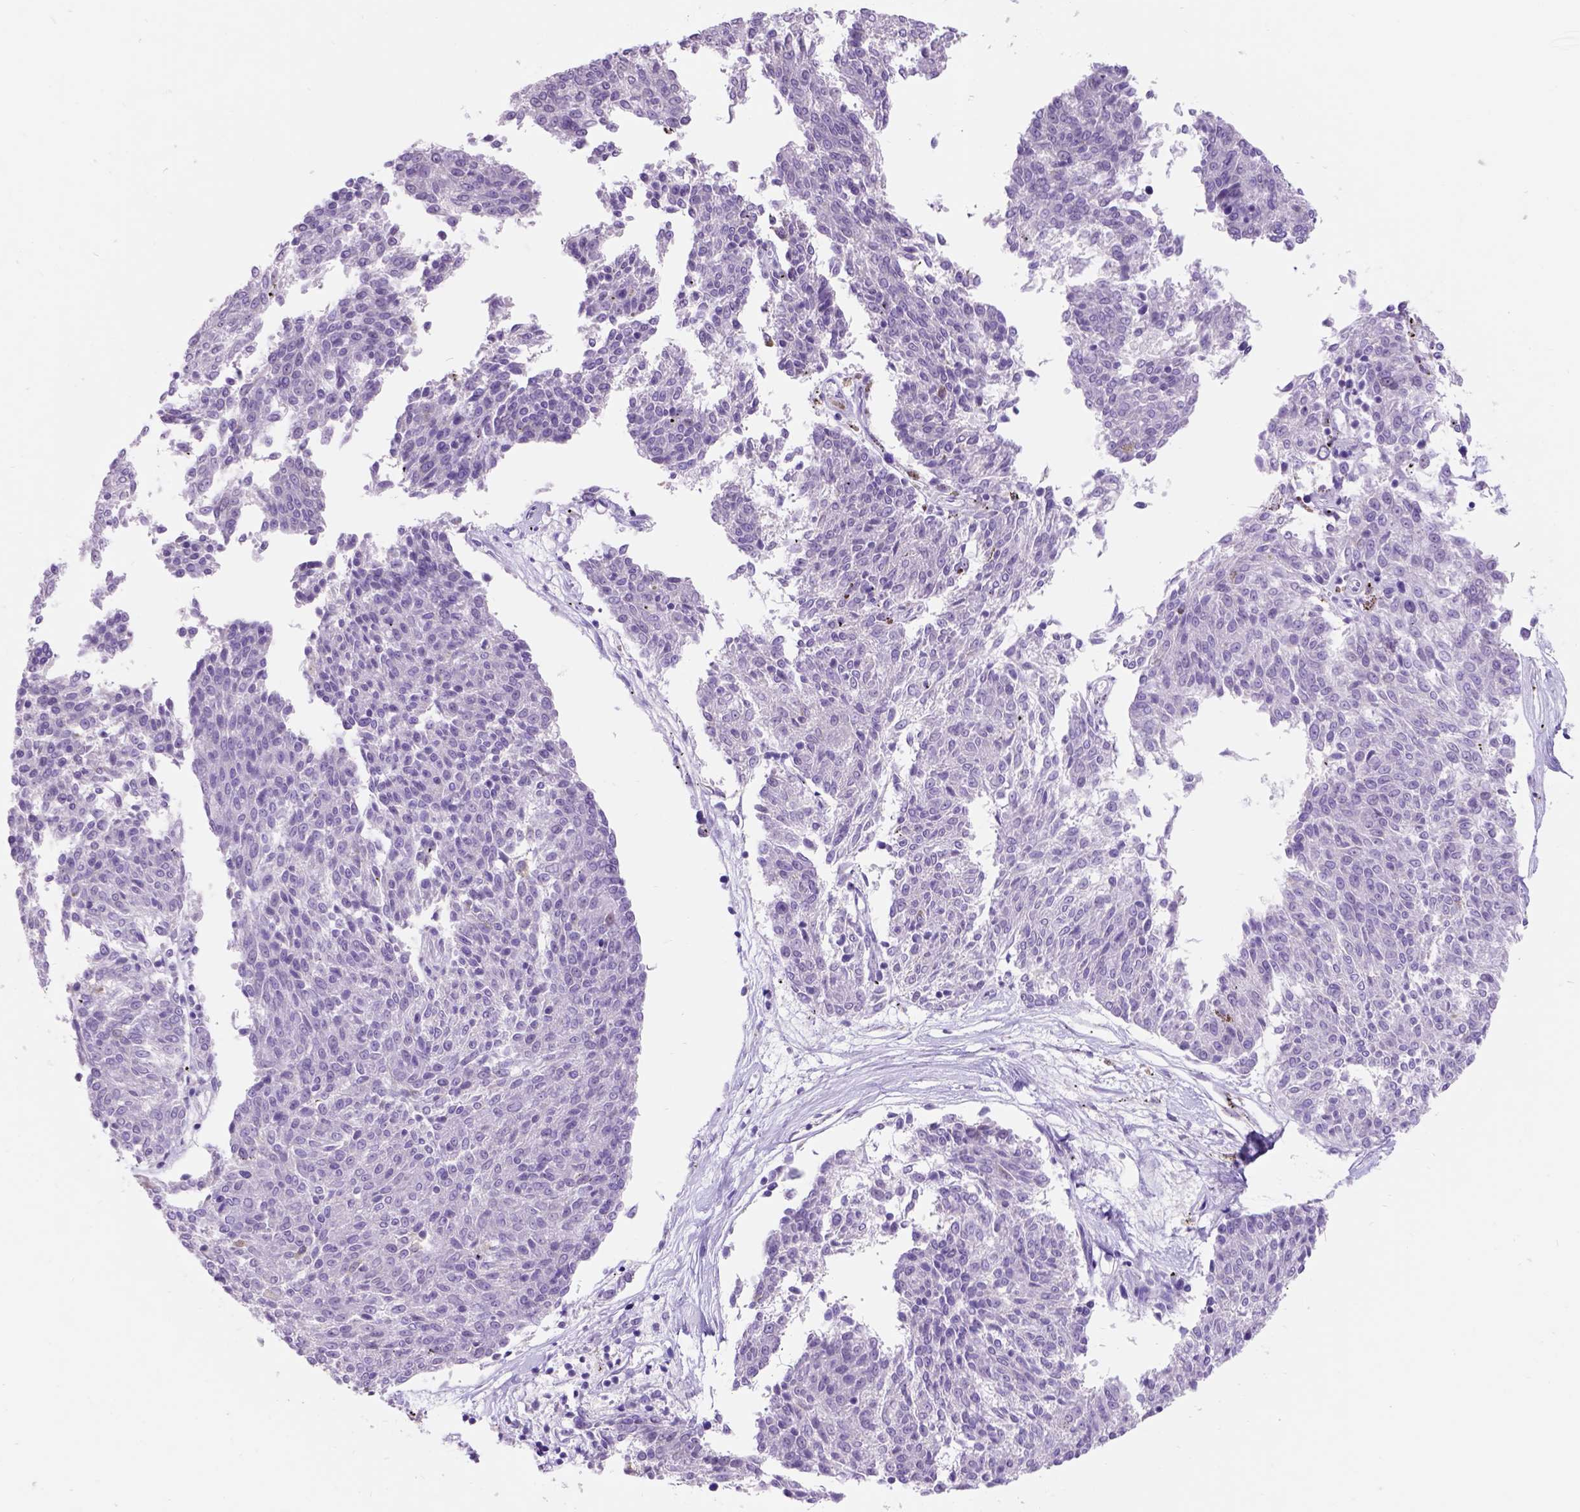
{"staining": {"intensity": "negative", "quantity": "none", "location": "none"}, "tissue": "melanoma", "cell_type": "Tumor cells", "image_type": "cancer", "snomed": [{"axis": "morphology", "description": "Malignant melanoma, NOS"}, {"axis": "topography", "description": "Skin"}], "caption": "This is an IHC photomicrograph of melanoma. There is no expression in tumor cells.", "gene": "EGFR", "patient": {"sex": "female", "age": 72}}